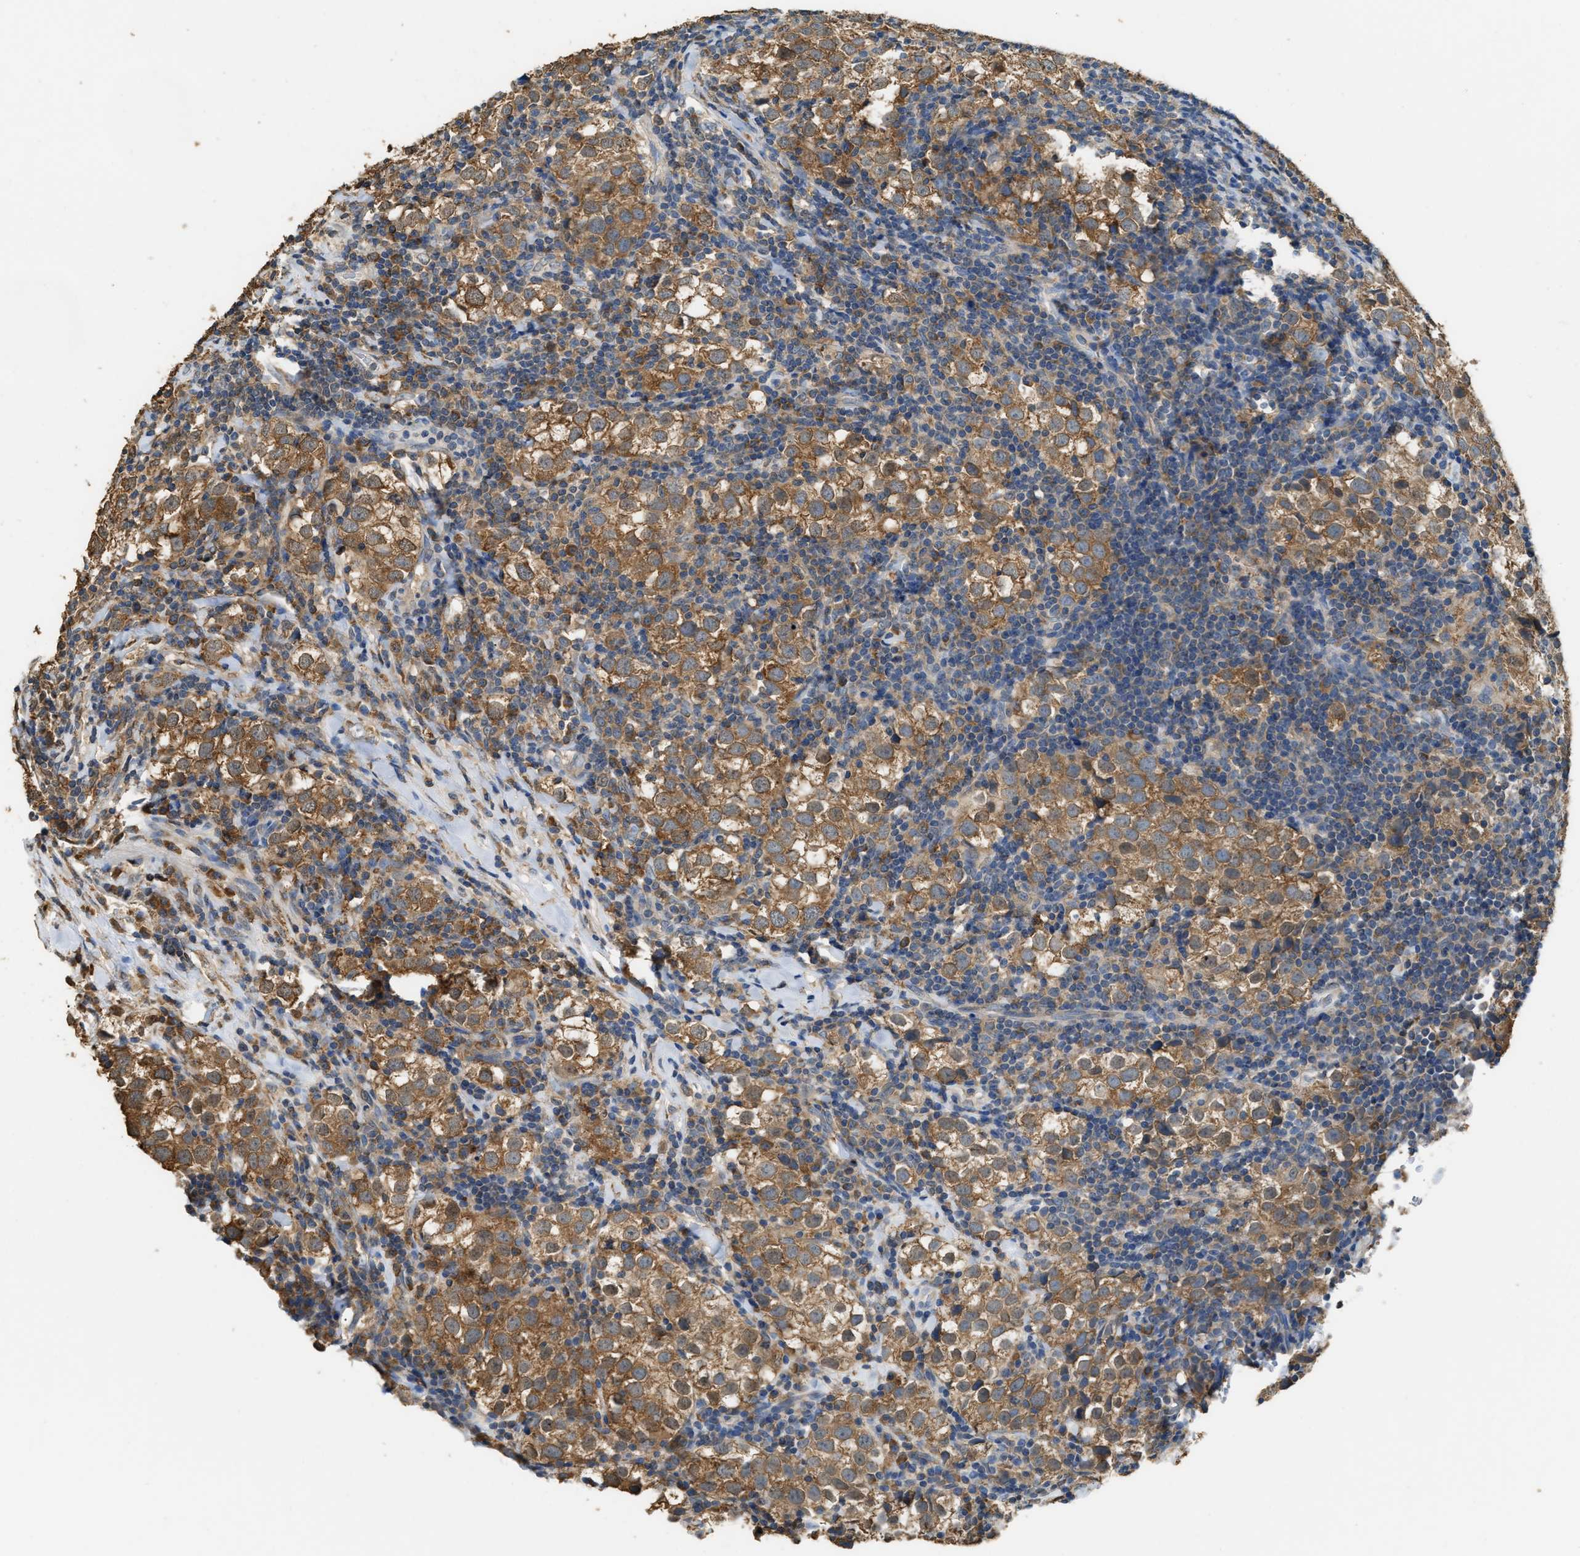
{"staining": {"intensity": "moderate", "quantity": ">75%", "location": "cytoplasmic/membranous"}, "tissue": "testis cancer", "cell_type": "Tumor cells", "image_type": "cancer", "snomed": [{"axis": "morphology", "description": "Seminoma, NOS"}, {"axis": "morphology", "description": "Carcinoma, Embryonal, NOS"}, {"axis": "topography", "description": "Testis"}], "caption": "A micrograph showing moderate cytoplasmic/membranous expression in approximately >75% of tumor cells in testis cancer, as visualized by brown immunohistochemical staining.", "gene": "GCN1", "patient": {"sex": "male", "age": 36}}